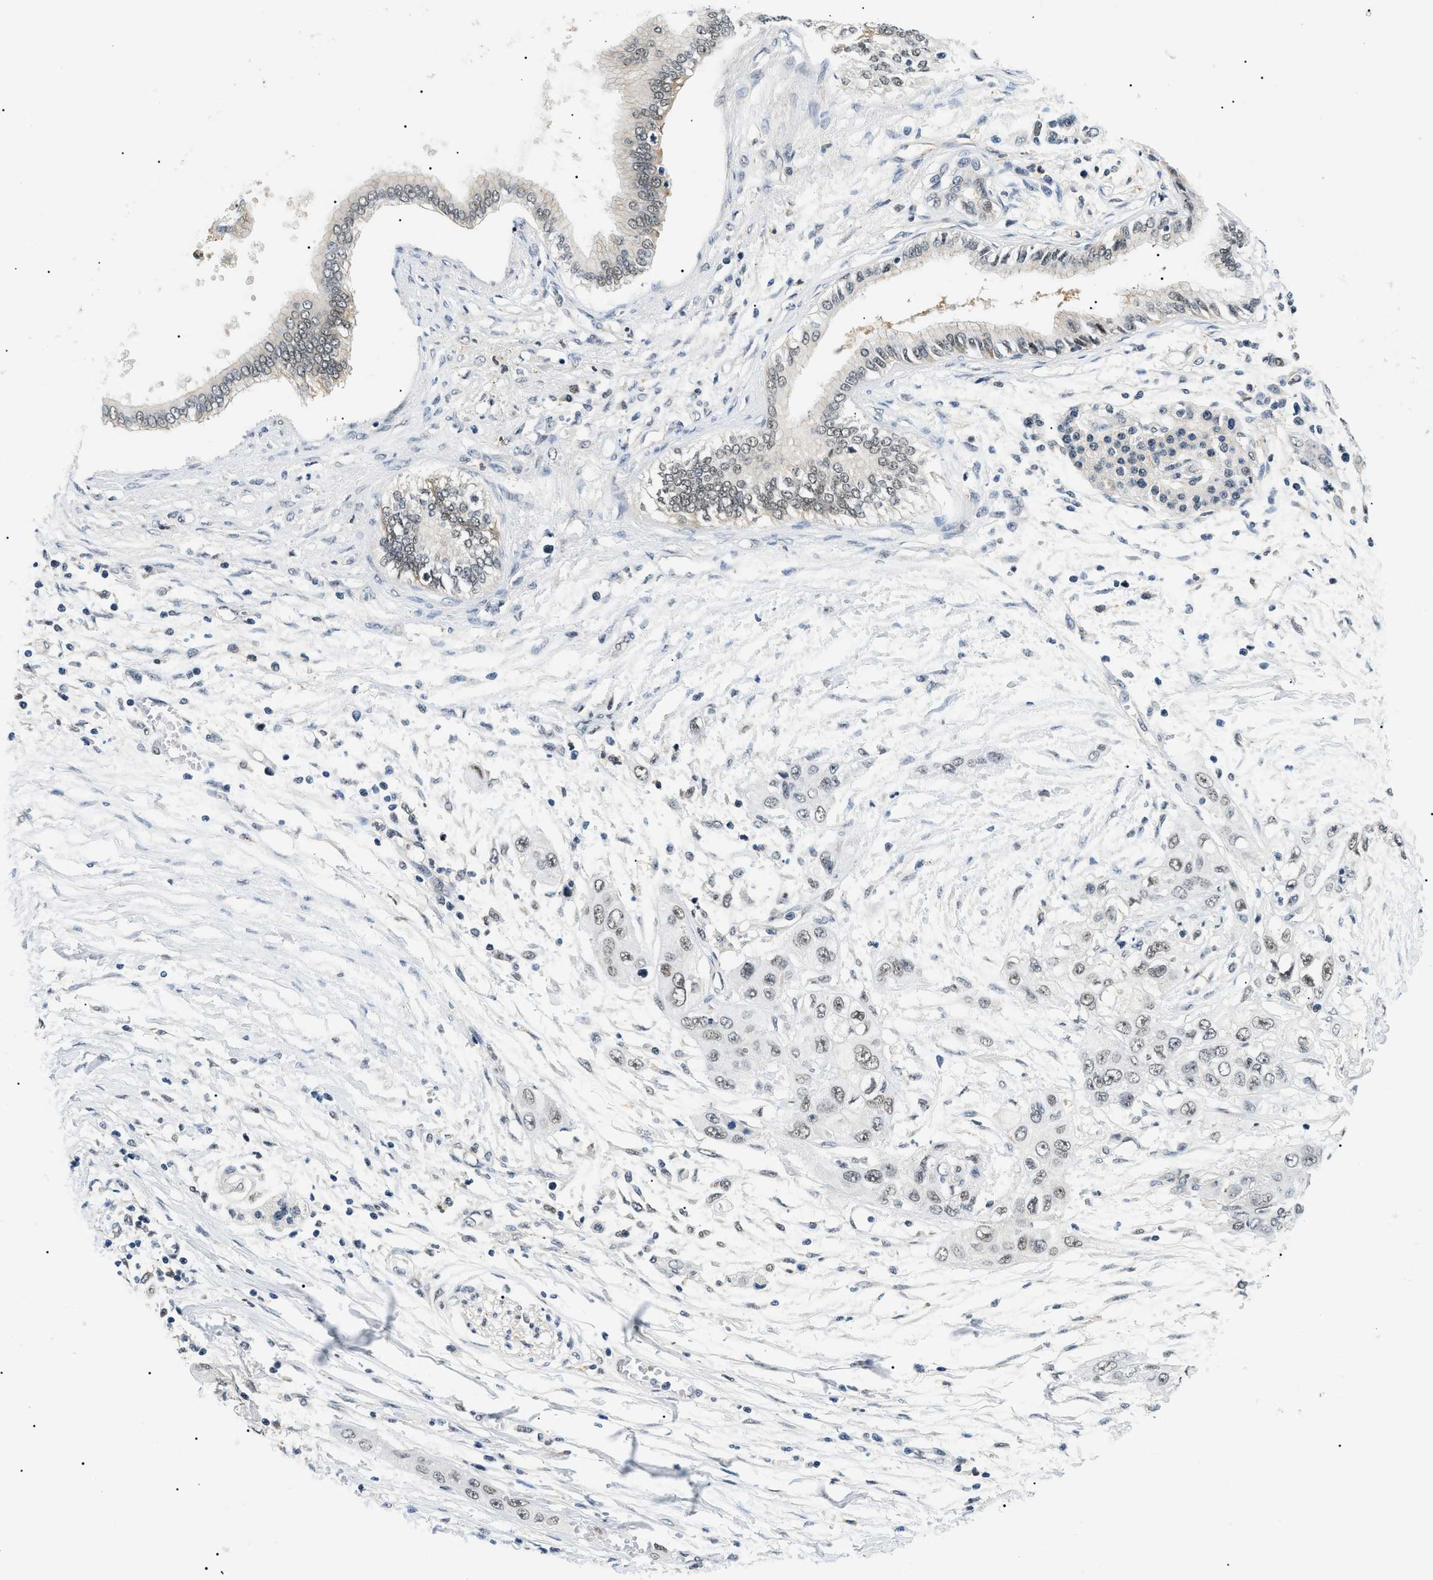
{"staining": {"intensity": "negative", "quantity": "none", "location": "none"}, "tissue": "pancreatic cancer", "cell_type": "Tumor cells", "image_type": "cancer", "snomed": [{"axis": "morphology", "description": "Adenocarcinoma, NOS"}, {"axis": "topography", "description": "Pancreas"}], "caption": "IHC histopathology image of neoplastic tissue: pancreatic cancer (adenocarcinoma) stained with DAB demonstrates no significant protein expression in tumor cells. (Immunohistochemistry (ihc), brightfield microscopy, high magnification).", "gene": "RBM15", "patient": {"sex": "female", "age": 70}}